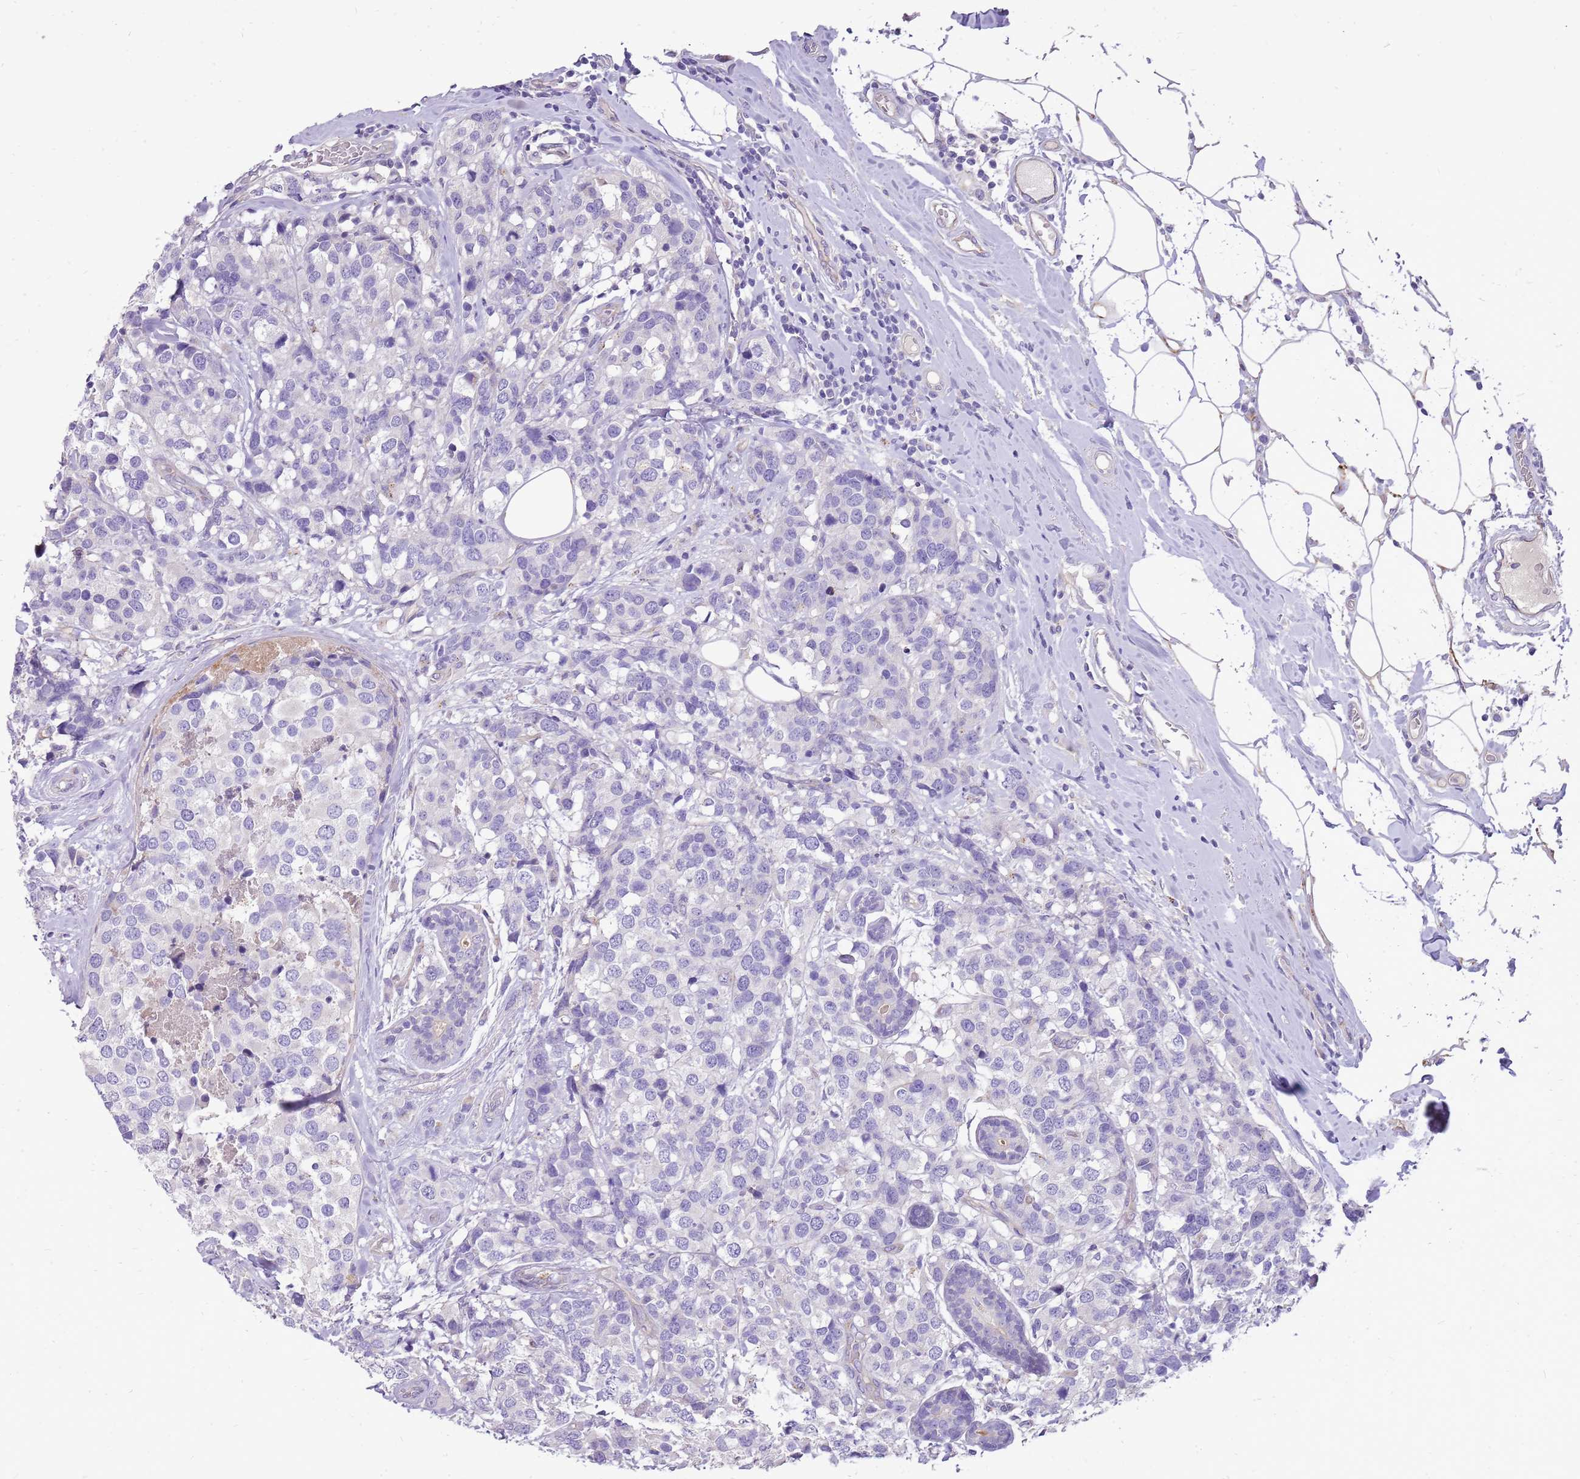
{"staining": {"intensity": "negative", "quantity": "none", "location": "none"}, "tissue": "breast cancer", "cell_type": "Tumor cells", "image_type": "cancer", "snomed": [{"axis": "morphology", "description": "Lobular carcinoma"}, {"axis": "topography", "description": "Breast"}], "caption": "A photomicrograph of breast cancer (lobular carcinoma) stained for a protein demonstrates no brown staining in tumor cells. The staining is performed using DAB (3,3'-diaminobenzidine) brown chromogen with nuclei counter-stained in using hematoxylin.", "gene": "NTN4", "patient": {"sex": "female", "age": 59}}